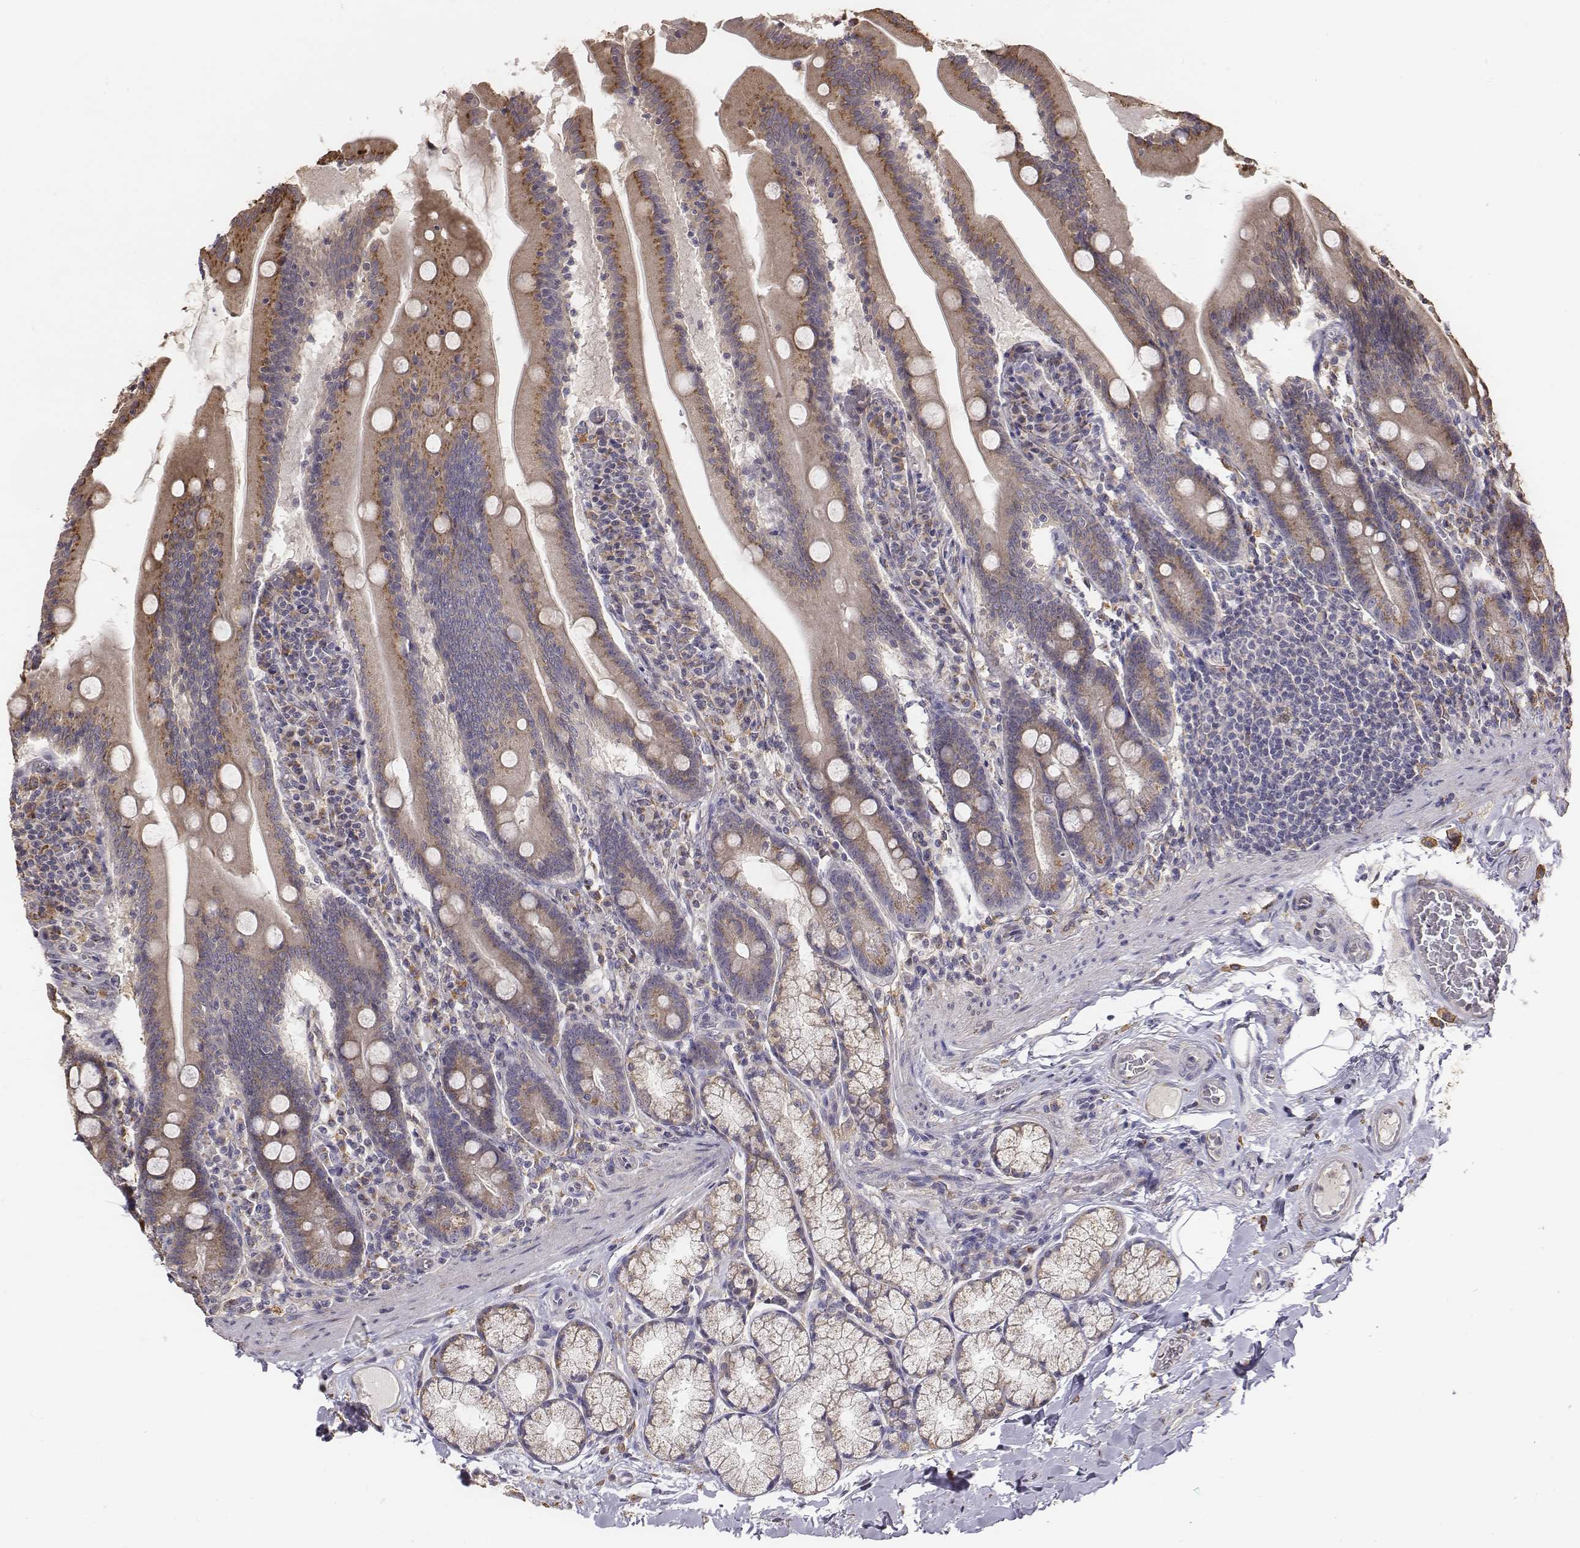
{"staining": {"intensity": "moderate", "quantity": ">75%", "location": "cytoplasmic/membranous"}, "tissue": "small intestine", "cell_type": "Glandular cells", "image_type": "normal", "snomed": [{"axis": "morphology", "description": "Normal tissue, NOS"}, {"axis": "topography", "description": "Small intestine"}], "caption": "A brown stain shows moderate cytoplasmic/membranous expression of a protein in glandular cells of normal human small intestine. The staining was performed using DAB (3,3'-diaminobenzidine), with brown indicating positive protein expression. Nuclei are stained blue with hematoxylin.", "gene": "AP1B1", "patient": {"sex": "male", "age": 37}}